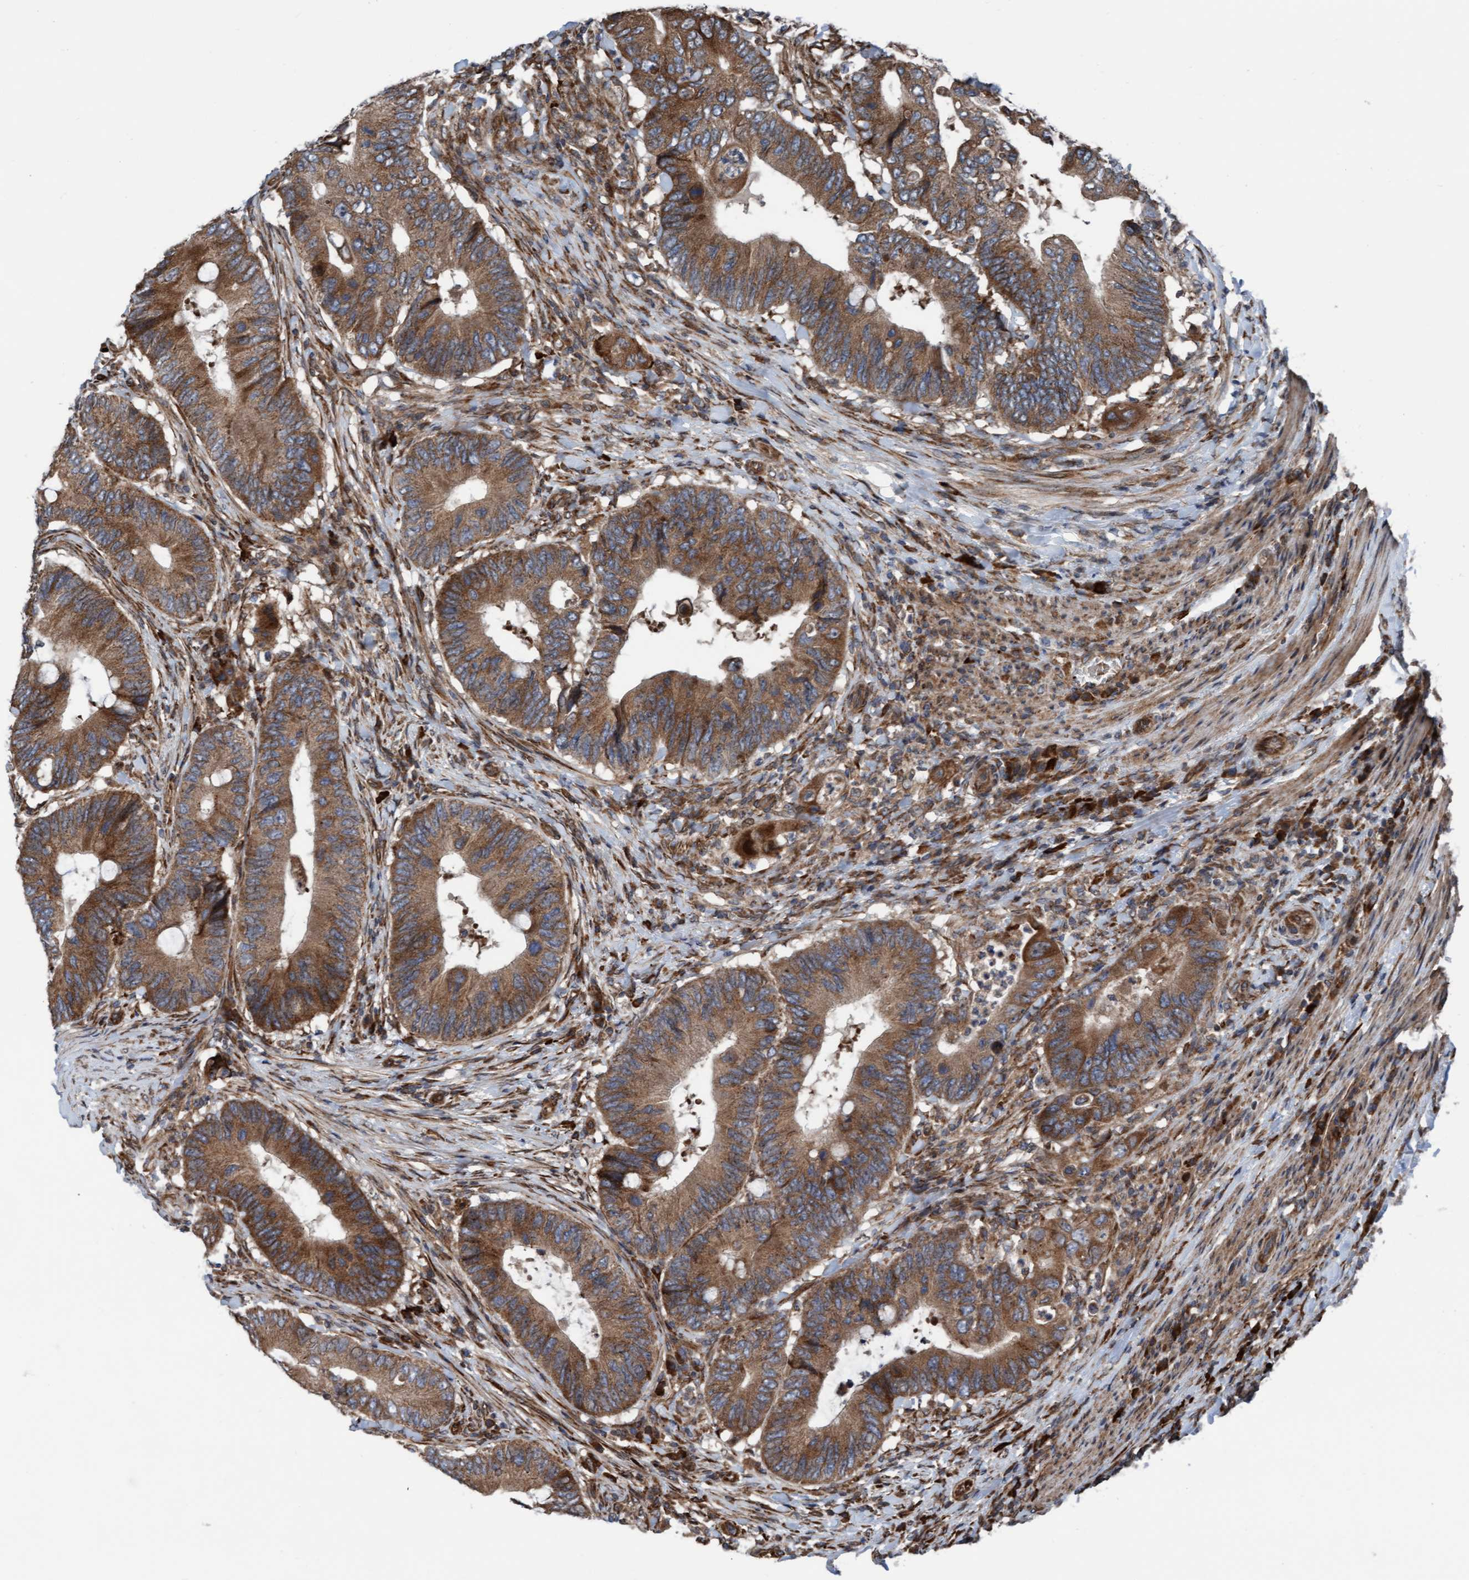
{"staining": {"intensity": "strong", "quantity": ">75%", "location": "cytoplasmic/membranous"}, "tissue": "colorectal cancer", "cell_type": "Tumor cells", "image_type": "cancer", "snomed": [{"axis": "morphology", "description": "Adenocarcinoma, NOS"}, {"axis": "topography", "description": "Colon"}], "caption": "Strong cytoplasmic/membranous expression for a protein is identified in approximately >75% of tumor cells of colorectal cancer (adenocarcinoma) using IHC.", "gene": "RAP1GAP2", "patient": {"sex": "male", "age": 71}}